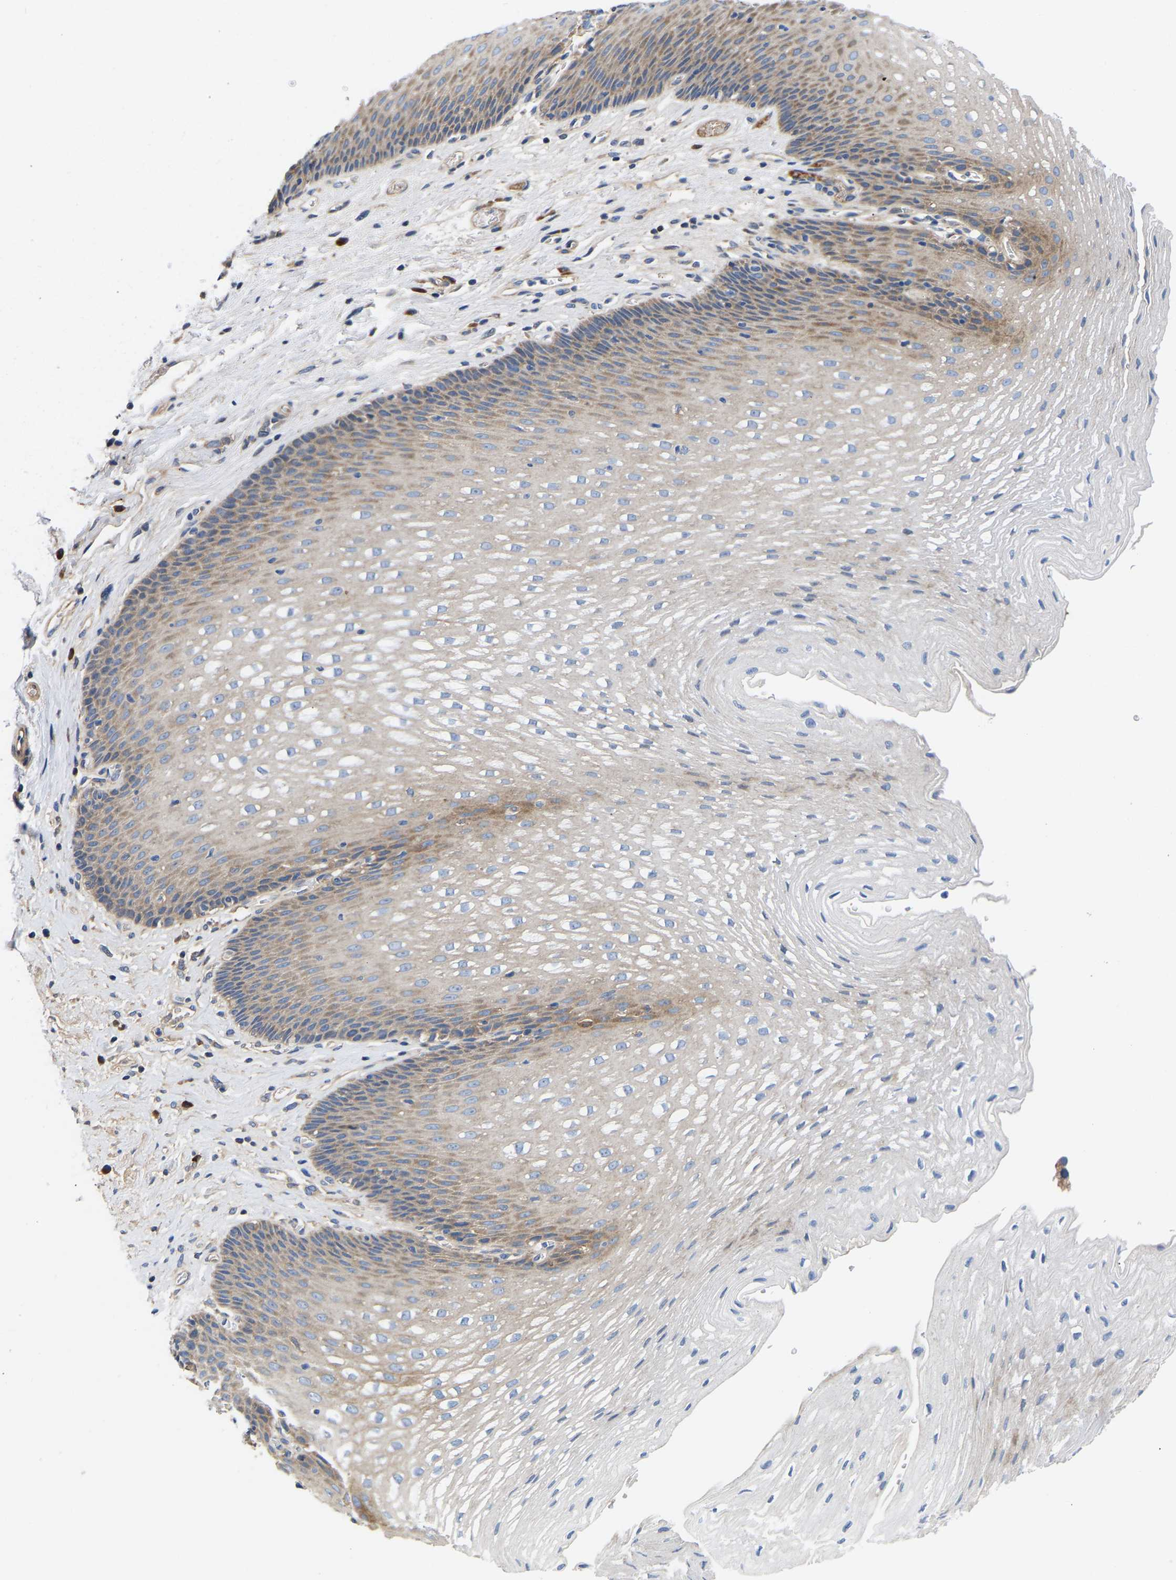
{"staining": {"intensity": "moderate", "quantity": "25%-75%", "location": "cytoplasmic/membranous"}, "tissue": "esophagus", "cell_type": "Squamous epithelial cells", "image_type": "normal", "snomed": [{"axis": "morphology", "description": "Normal tissue, NOS"}, {"axis": "topography", "description": "Esophagus"}], "caption": "The photomicrograph shows immunohistochemical staining of unremarkable esophagus. There is moderate cytoplasmic/membranous expression is appreciated in about 25%-75% of squamous epithelial cells.", "gene": "AIMP2", "patient": {"sex": "male", "age": 48}}